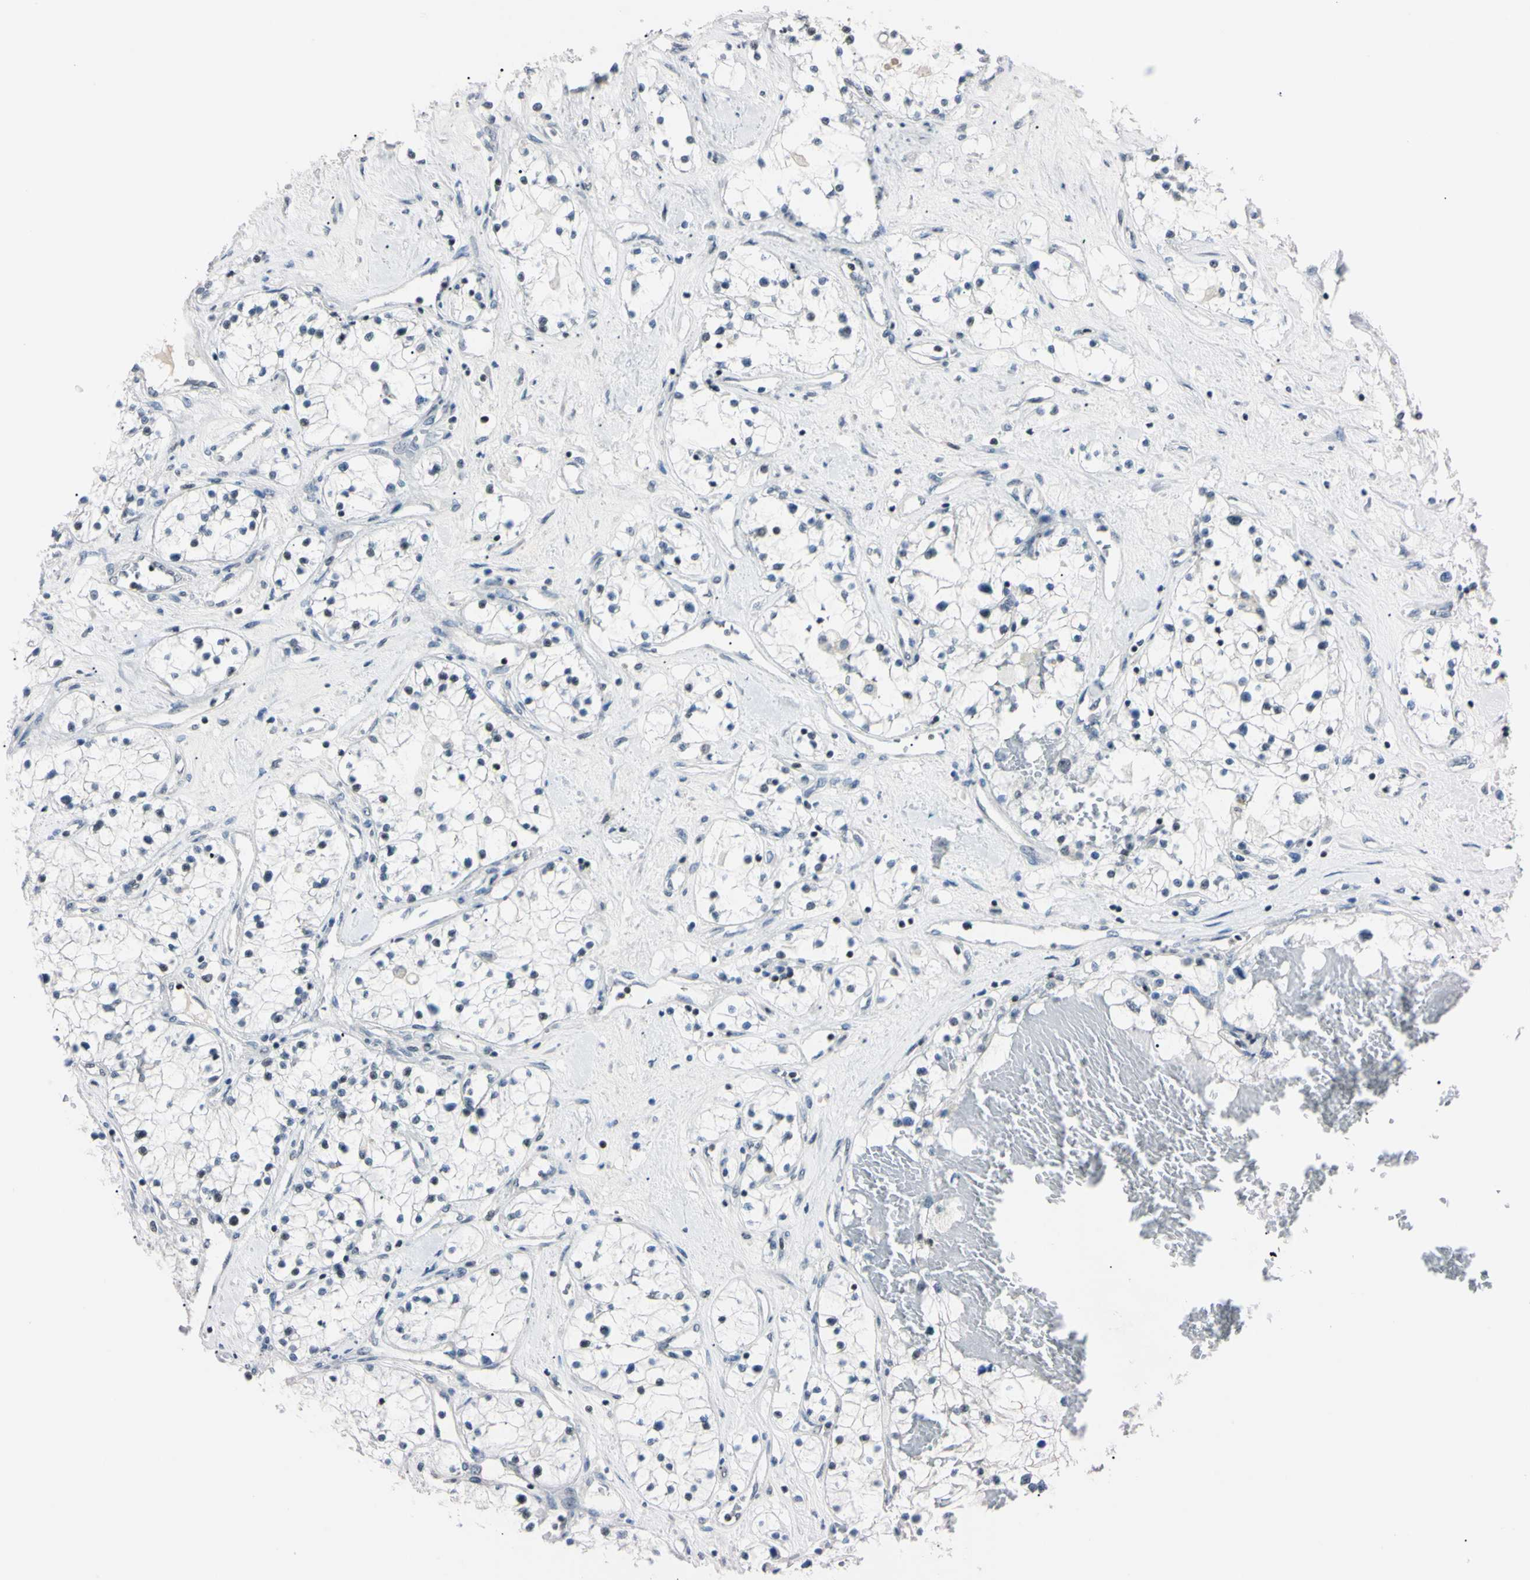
{"staining": {"intensity": "negative", "quantity": "none", "location": "none"}, "tissue": "renal cancer", "cell_type": "Tumor cells", "image_type": "cancer", "snomed": [{"axis": "morphology", "description": "Adenocarcinoma, NOS"}, {"axis": "topography", "description": "Kidney"}], "caption": "The image exhibits no significant positivity in tumor cells of adenocarcinoma (renal).", "gene": "C1orf174", "patient": {"sex": "male", "age": 68}}